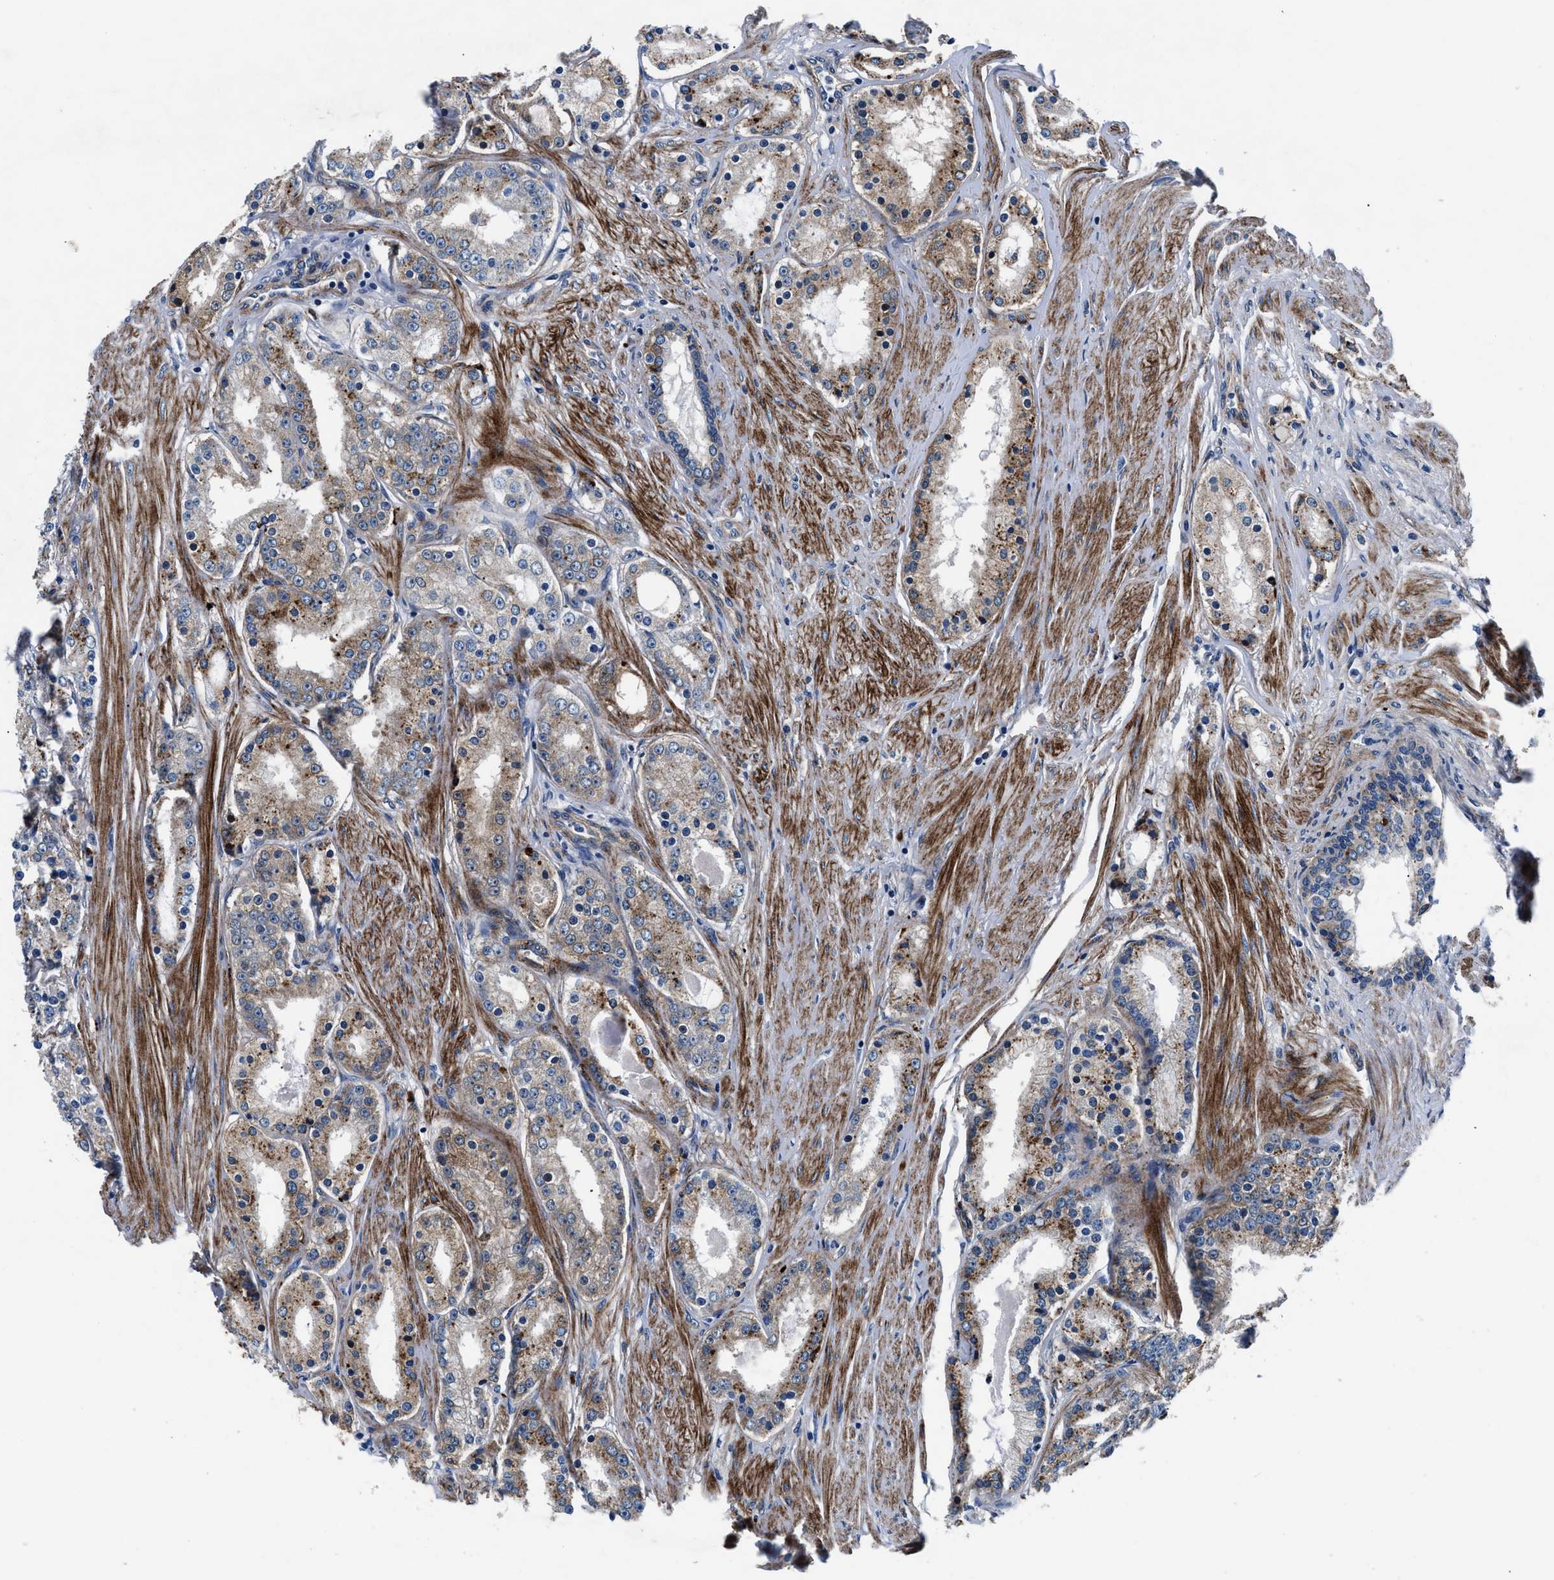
{"staining": {"intensity": "moderate", "quantity": ">75%", "location": "cytoplasmic/membranous"}, "tissue": "prostate cancer", "cell_type": "Tumor cells", "image_type": "cancer", "snomed": [{"axis": "morphology", "description": "Adenocarcinoma, Low grade"}, {"axis": "topography", "description": "Prostate"}], "caption": "This is a micrograph of immunohistochemistry (IHC) staining of prostate adenocarcinoma (low-grade), which shows moderate expression in the cytoplasmic/membranous of tumor cells.", "gene": "DAG1", "patient": {"sex": "male", "age": 63}}